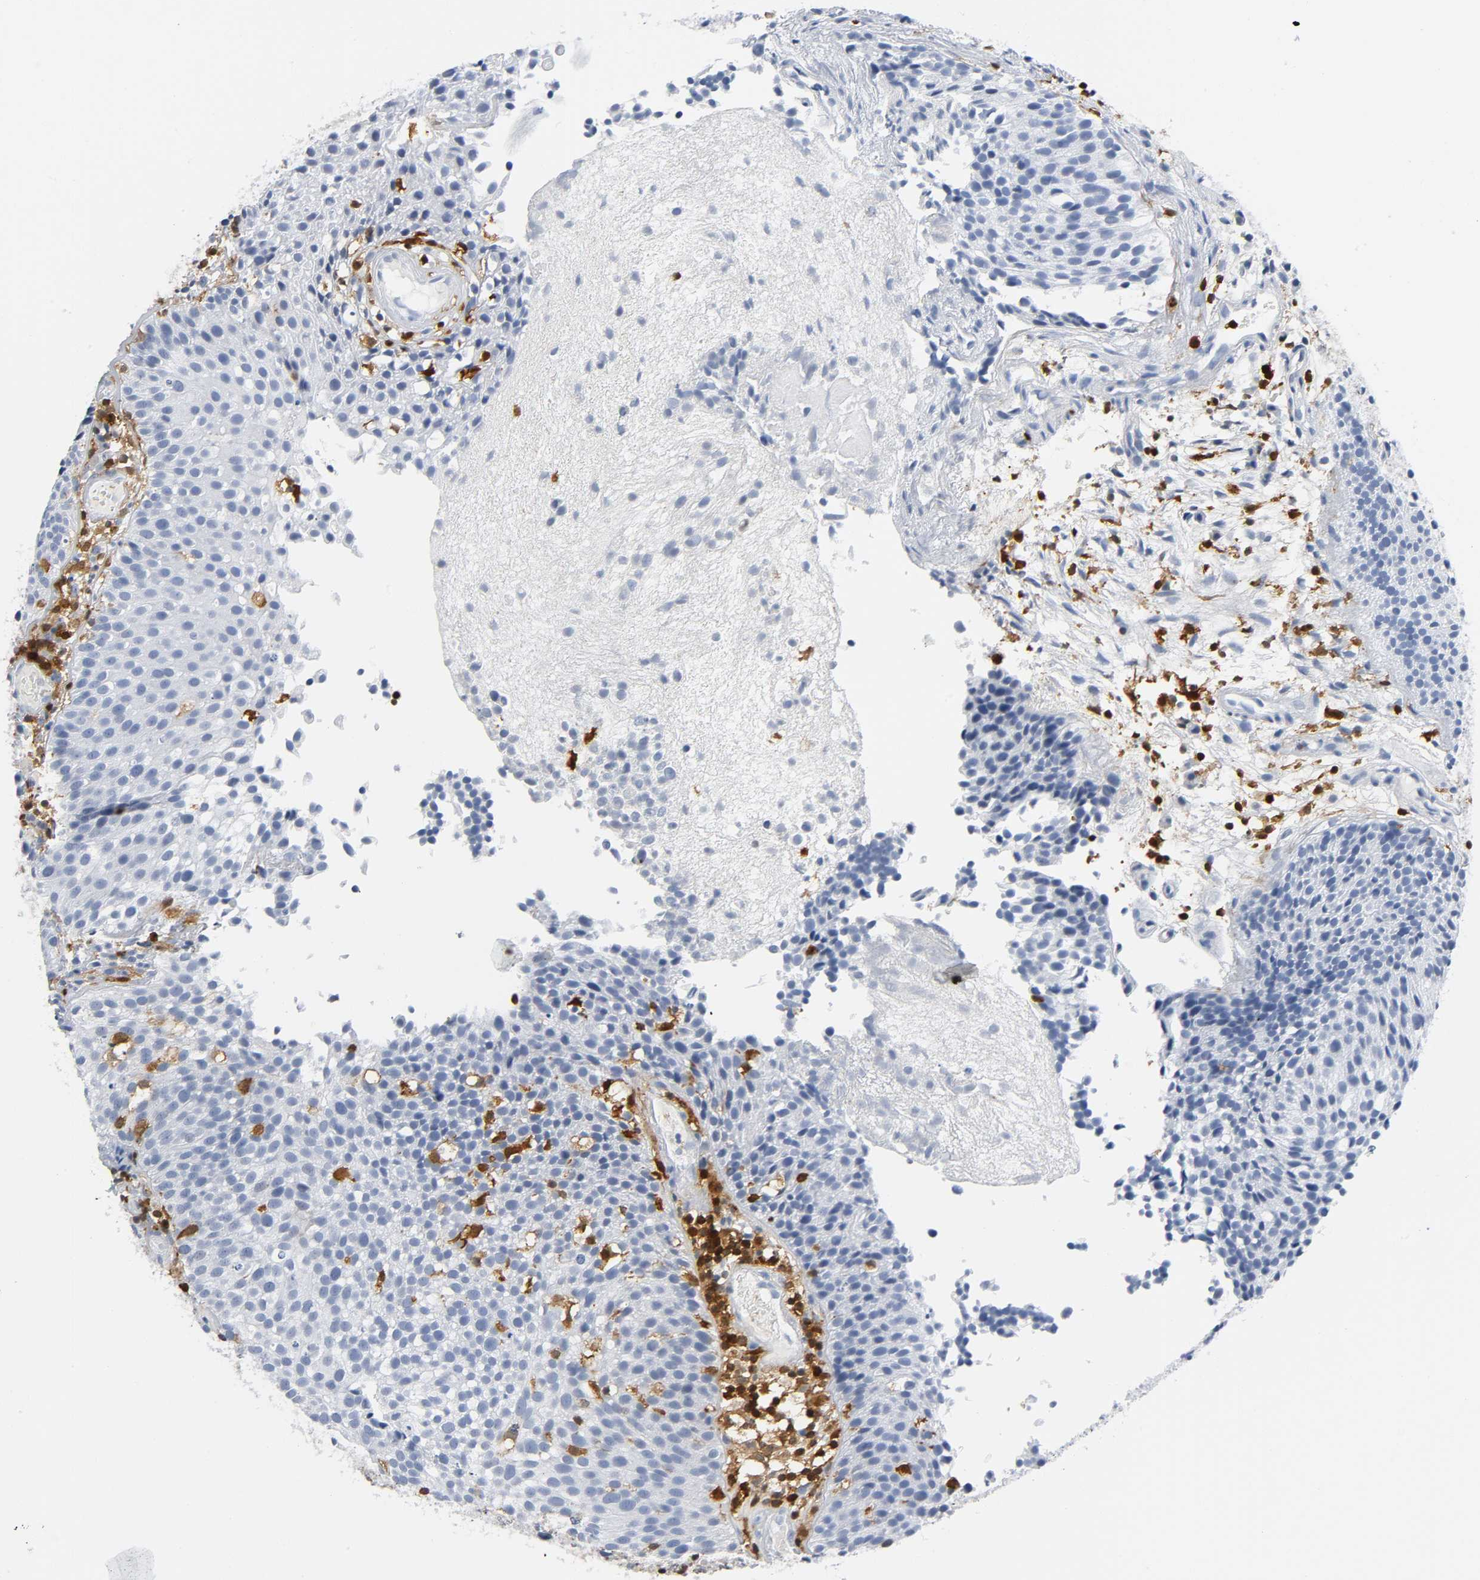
{"staining": {"intensity": "negative", "quantity": "none", "location": "none"}, "tissue": "urothelial cancer", "cell_type": "Tumor cells", "image_type": "cancer", "snomed": [{"axis": "morphology", "description": "Urothelial carcinoma, Low grade"}, {"axis": "topography", "description": "Urinary bladder"}], "caption": "Immunohistochemistry photomicrograph of urothelial cancer stained for a protein (brown), which exhibits no positivity in tumor cells.", "gene": "DOK2", "patient": {"sex": "male", "age": 85}}